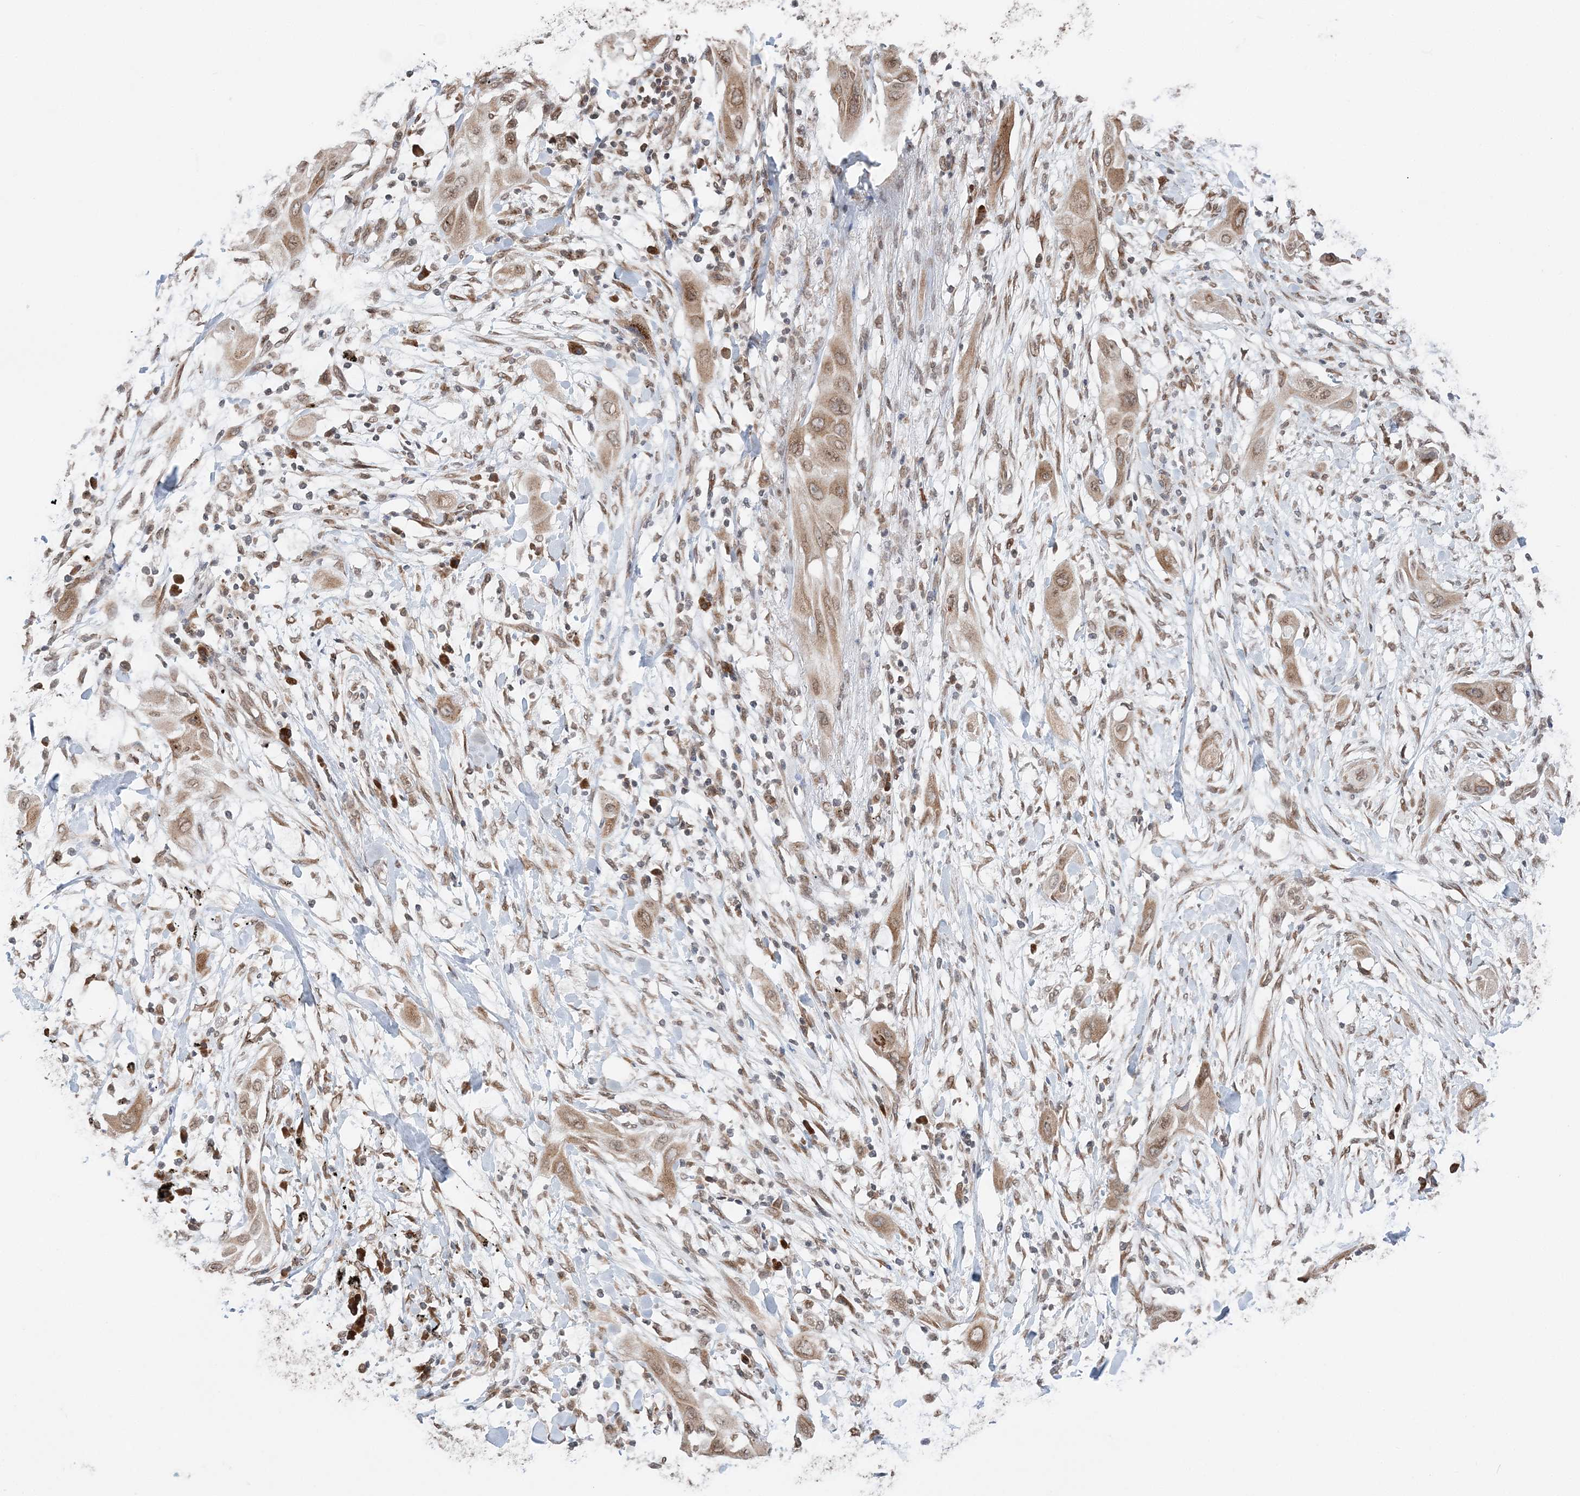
{"staining": {"intensity": "weak", "quantity": ">75%", "location": "cytoplasmic/membranous,nuclear"}, "tissue": "lung cancer", "cell_type": "Tumor cells", "image_type": "cancer", "snomed": [{"axis": "morphology", "description": "Squamous cell carcinoma, NOS"}, {"axis": "topography", "description": "Lung"}], "caption": "Protein analysis of lung cancer tissue reveals weak cytoplasmic/membranous and nuclear positivity in about >75% of tumor cells.", "gene": "TMED10", "patient": {"sex": "female", "age": 47}}